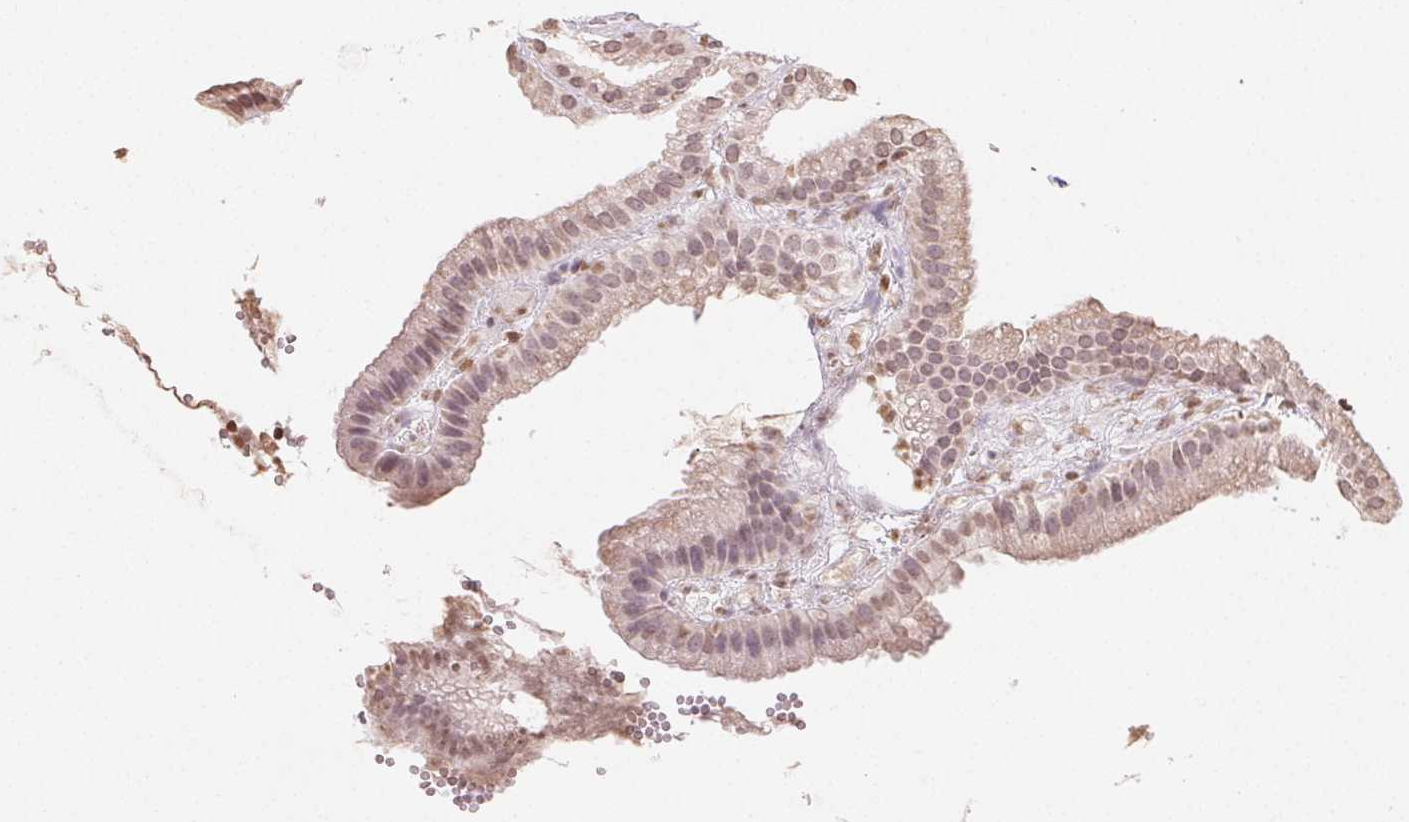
{"staining": {"intensity": "weak", "quantity": ">75%", "location": "nuclear"}, "tissue": "gallbladder", "cell_type": "Glandular cells", "image_type": "normal", "snomed": [{"axis": "morphology", "description": "Normal tissue, NOS"}, {"axis": "topography", "description": "Gallbladder"}], "caption": "Immunohistochemical staining of normal human gallbladder exhibits low levels of weak nuclear expression in approximately >75% of glandular cells. (brown staining indicates protein expression, while blue staining denotes nuclei).", "gene": "TBP", "patient": {"sex": "female", "age": 63}}